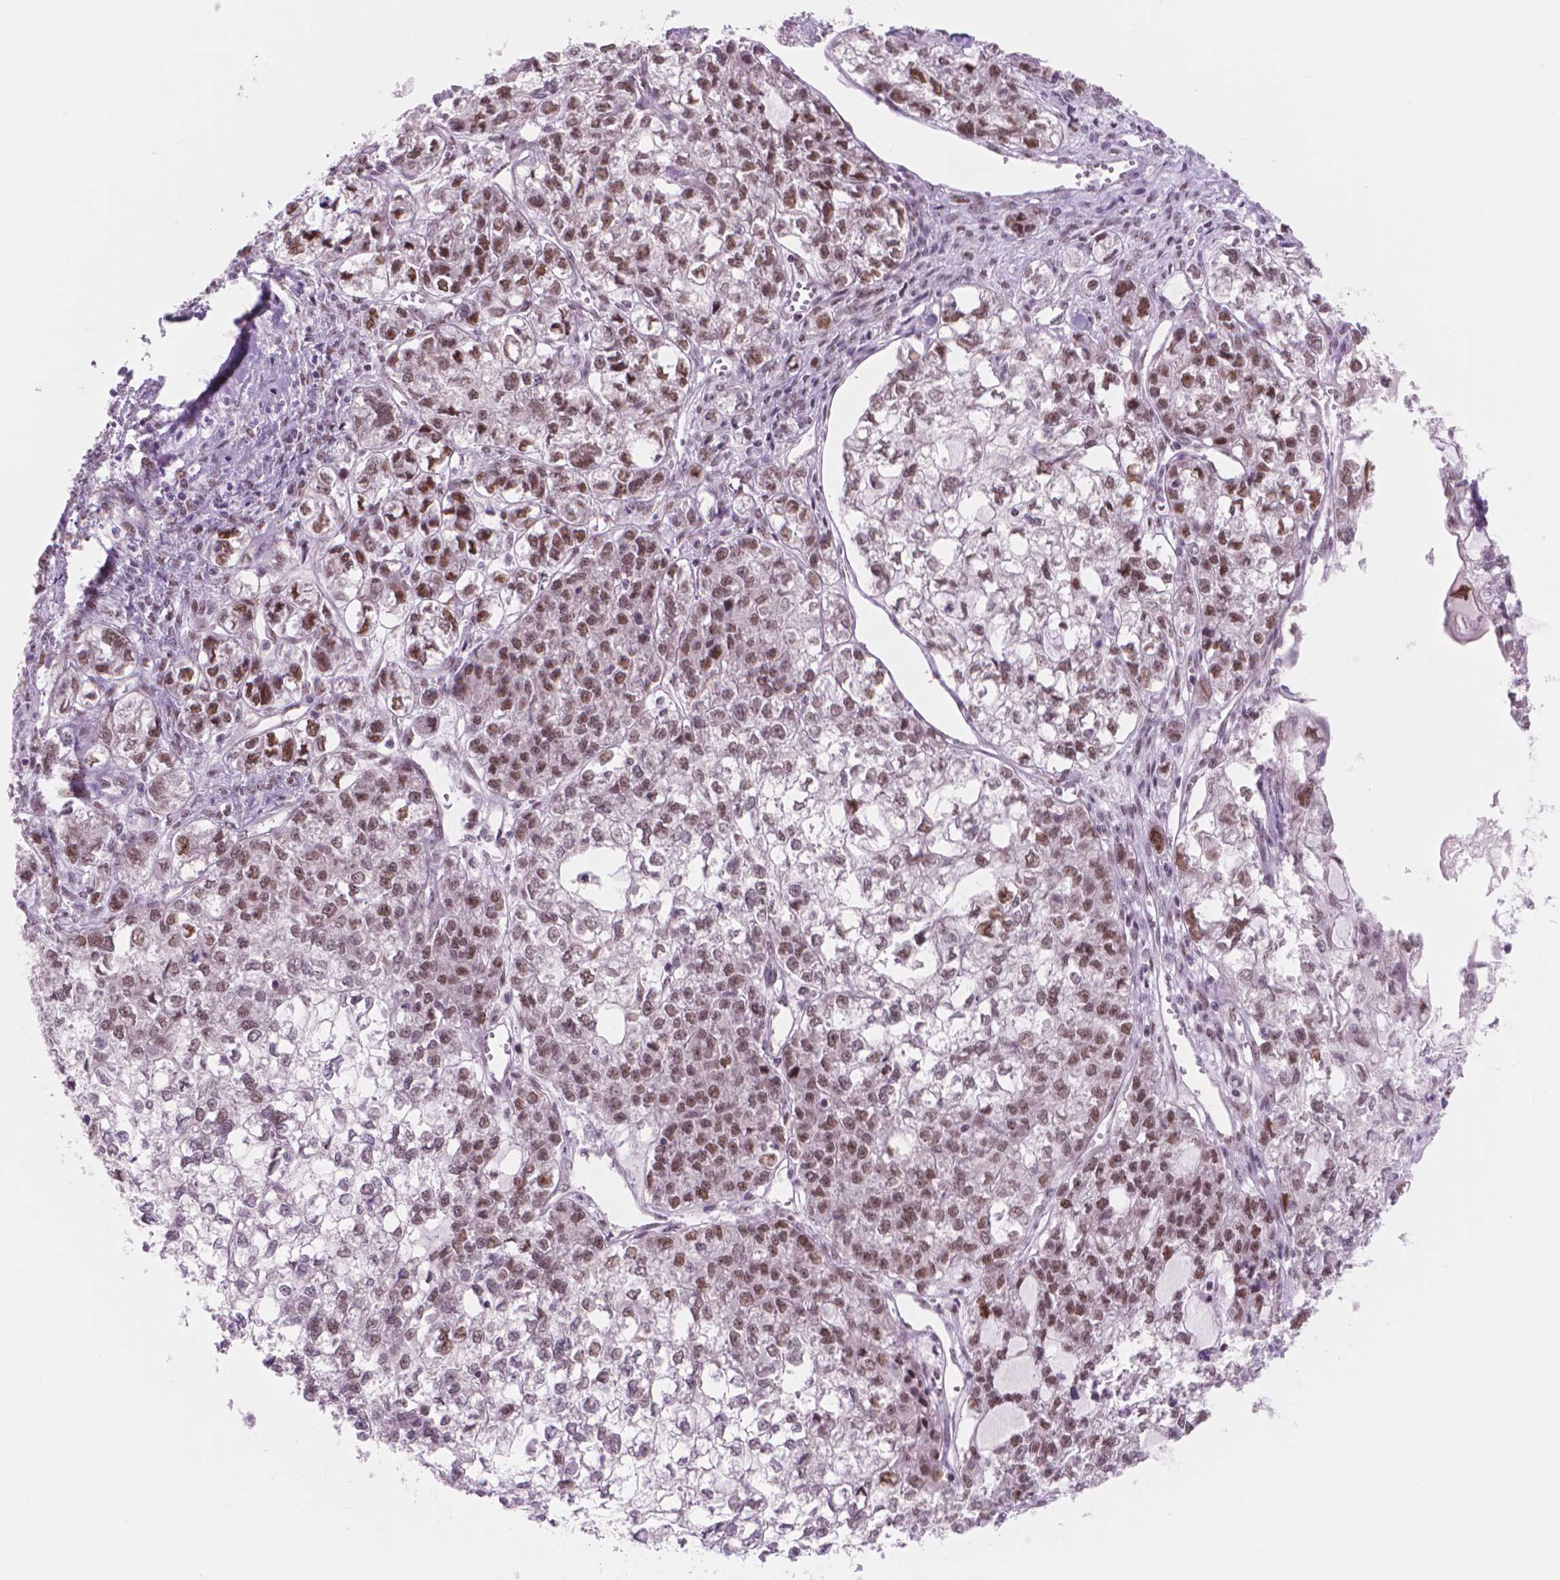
{"staining": {"intensity": "moderate", "quantity": "25%-75%", "location": "nuclear"}, "tissue": "ovarian cancer", "cell_type": "Tumor cells", "image_type": "cancer", "snomed": [{"axis": "morphology", "description": "Carcinoma, endometroid"}, {"axis": "topography", "description": "Ovary"}], "caption": "This micrograph reveals endometroid carcinoma (ovarian) stained with IHC to label a protein in brown. The nuclear of tumor cells show moderate positivity for the protein. Nuclei are counter-stained blue.", "gene": "POLR3D", "patient": {"sex": "female", "age": 64}}